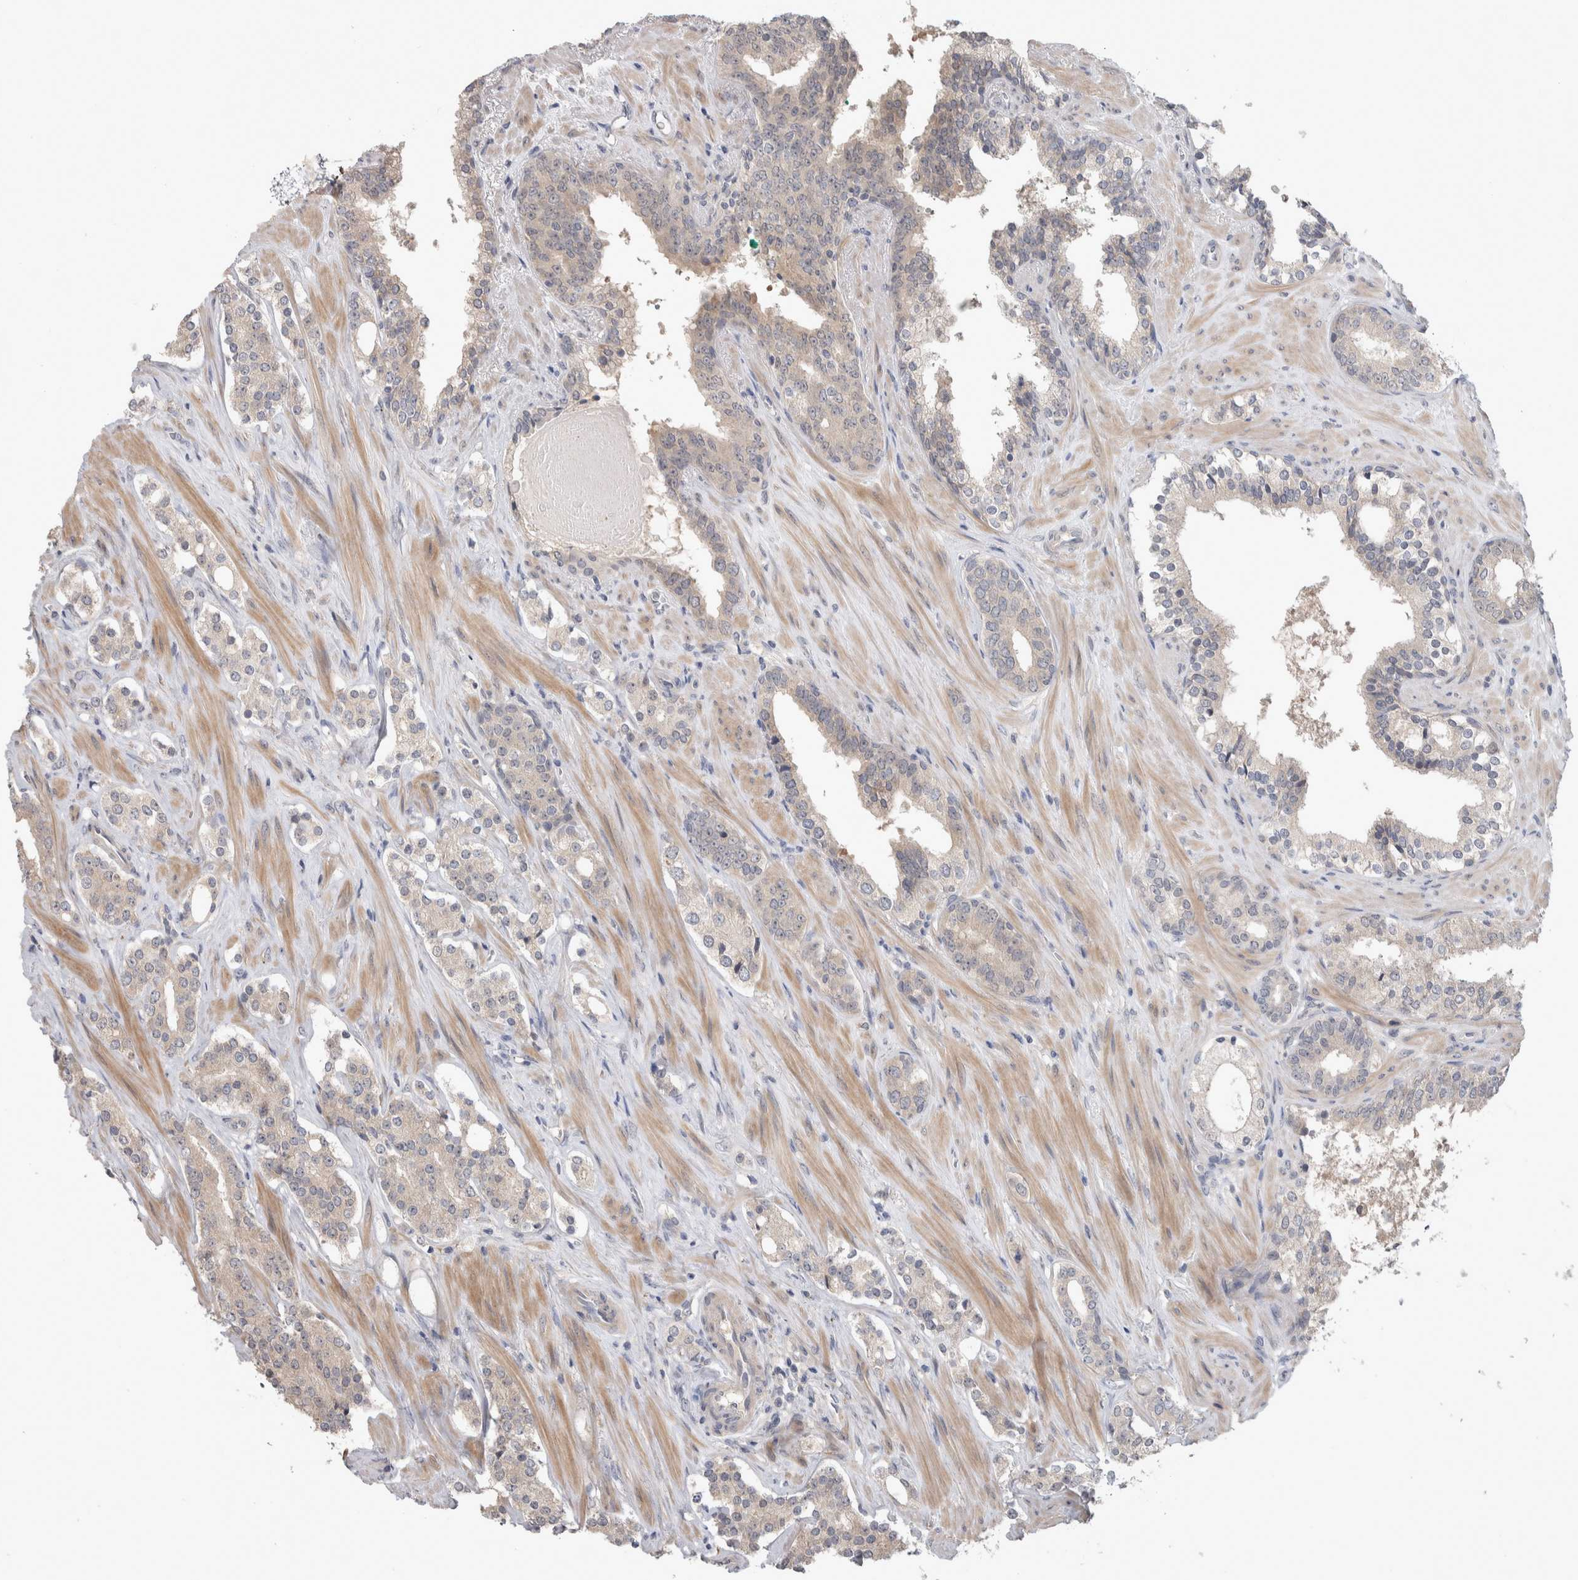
{"staining": {"intensity": "weak", "quantity": "25%-75%", "location": "cytoplasmic/membranous"}, "tissue": "prostate cancer", "cell_type": "Tumor cells", "image_type": "cancer", "snomed": [{"axis": "morphology", "description": "Adenocarcinoma, High grade"}, {"axis": "topography", "description": "Prostate"}], "caption": "This photomicrograph reveals prostate cancer (high-grade adenocarcinoma) stained with immunohistochemistry to label a protein in brown. The cytoplasmic/membranous of tumor cells show weak positivity for the protein. Nuclei are counter-stained blue.", "gene": "CUL2", "patient": {"sex": "male", "age": 71}}